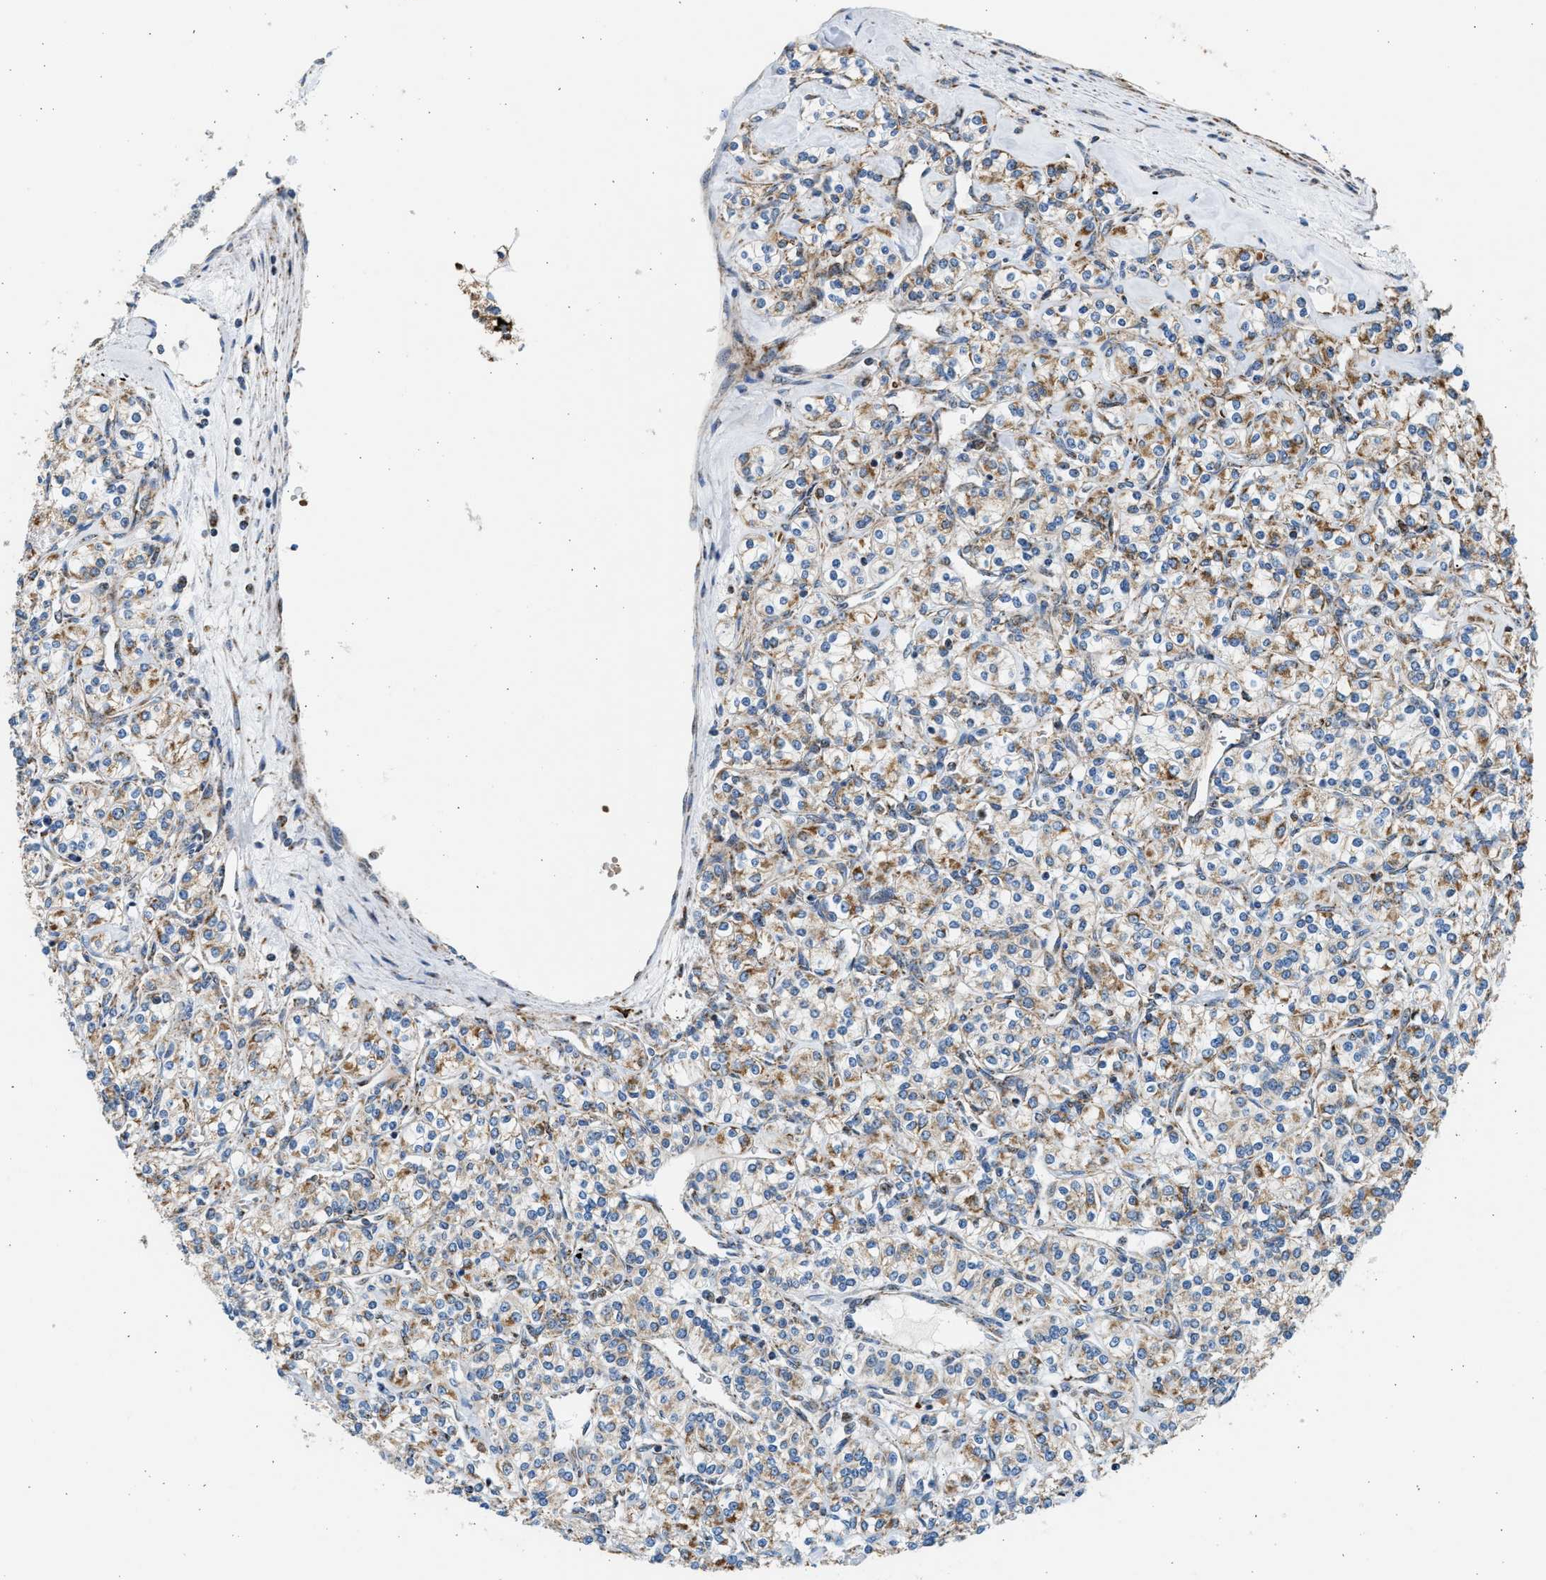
{"staining": {"intensity": "moderate", "quantity": ">75%", "location": "cytoplasmic/membranous"}, "tissue": "renal cancer", "cell_type": "Tumor cells", "image_type": "cancer", "snomed": [{"axis": "morphology", "description": "Adenocarcinoma, NOS"}, {"axis": "topography", "description": "Kidney"}], "caption": "High-magnification brightfield microscopy of renal adenocarcinoma stained with DAB (3,3'-diaminobenzidine) (brown) and counterstained with hematoxylin (blue). tumor cells exhibit moderate cytoplasmic/membranous positivity is appreciated in approximately>75% of cells.", "gene": "KCNMB3", "patient": {"sex": "male", "age": 77}}